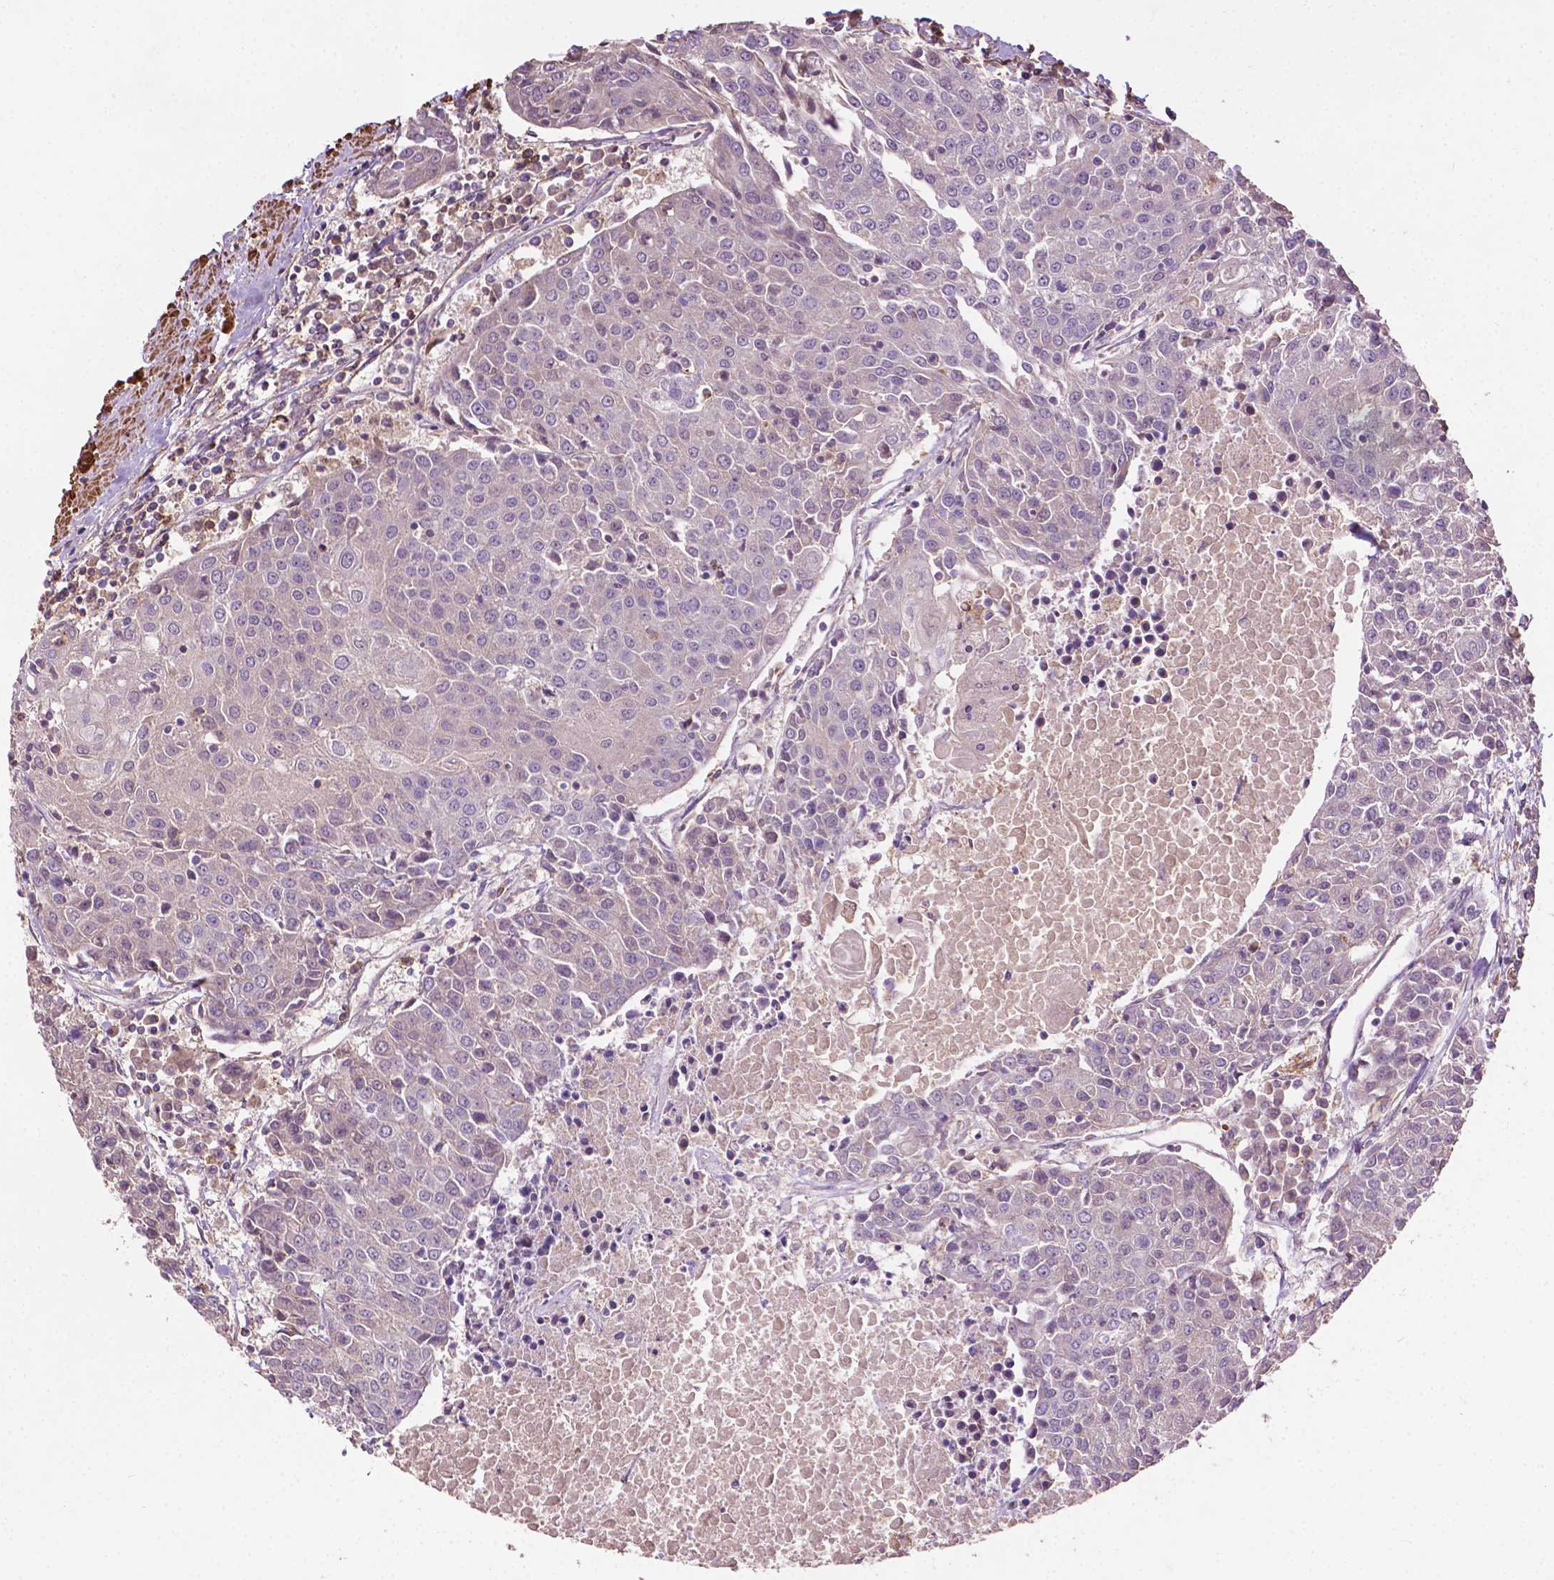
{"staining": {"intensity": "negative", "quantity": "none", "location": "none"}, "tissue": "urothelial cancer", "cell_type": "Tumor cells", "image_type": "cancer", "snomed": [{"axis": "morphology", "description": "Urothelial carcinoma, High grade"}, {"axis": "topography", "description": "Urinary bladder"}], "caption": "An image of high-grade urothelial carcinoma stained for a protein shows no brown staining in tumor cells.", "gene": "LRR1", "patient": {"sex": "female", "age": 85}}